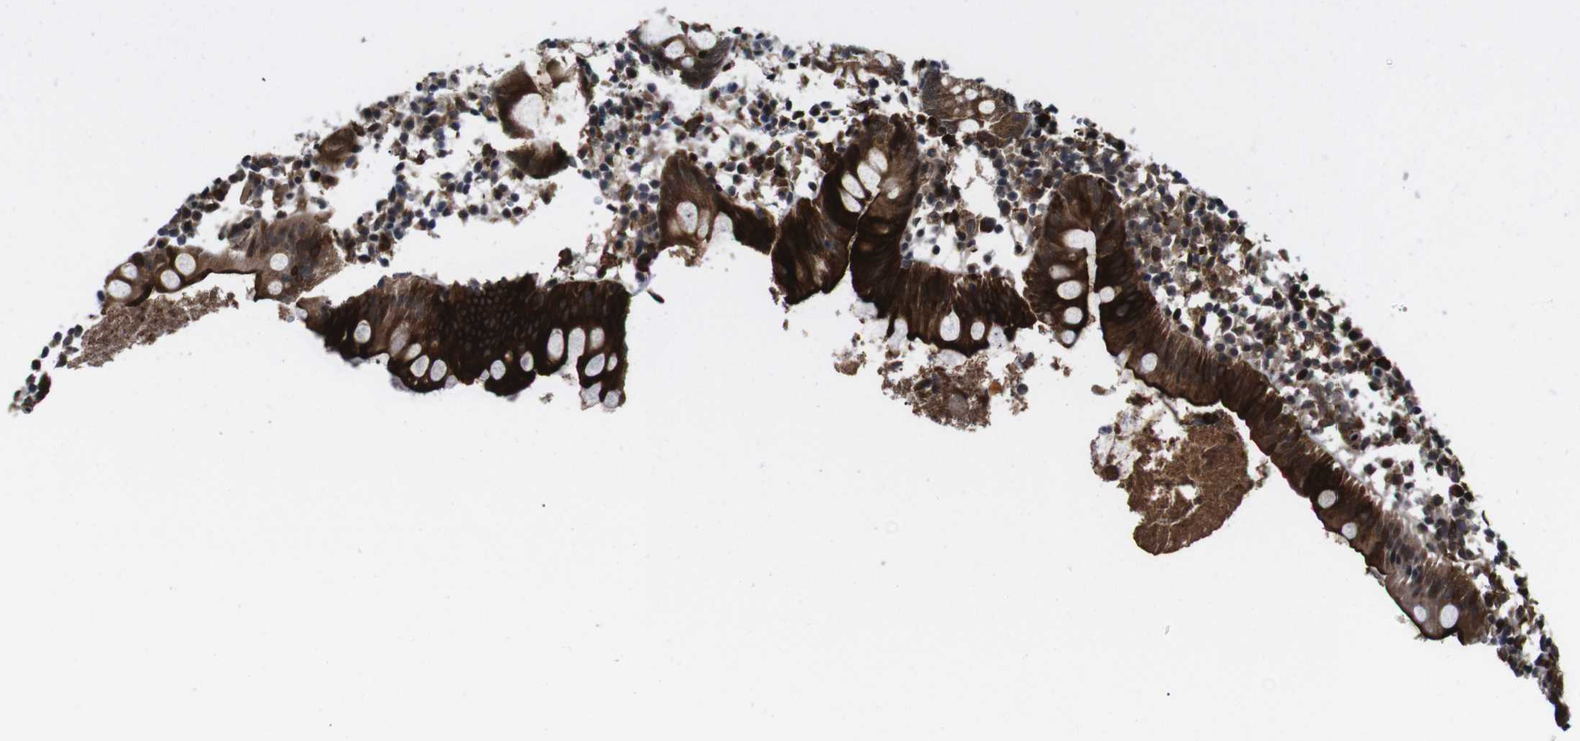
{"staining": {"intensity": "strong", "quantity": "25%-75%", "location": "cytoplasmic/membranous,nuclear"}, "tissue": "appendix", "cell_type": "Glandular cells", "image_type": "normal", "snomed": [{"axis": "morphology", "description": "Normal tissue, NOS"}, {"axis": "topography", "description": "Appendix"}], "caption": "DAB immunohistochemical staining of benign appendix displays strong cytoplasmic/membranous,nuclear protein staining in about 25%-75% of glandular cells. The staining was performed using DAB (3,3'-diaminobenzidine), with brown indicating positive protein expression. Nuclei are stained blue with hematoxylin.", "gene": "EIF4G1", "patient": {"sex": "female", "age": 20}}